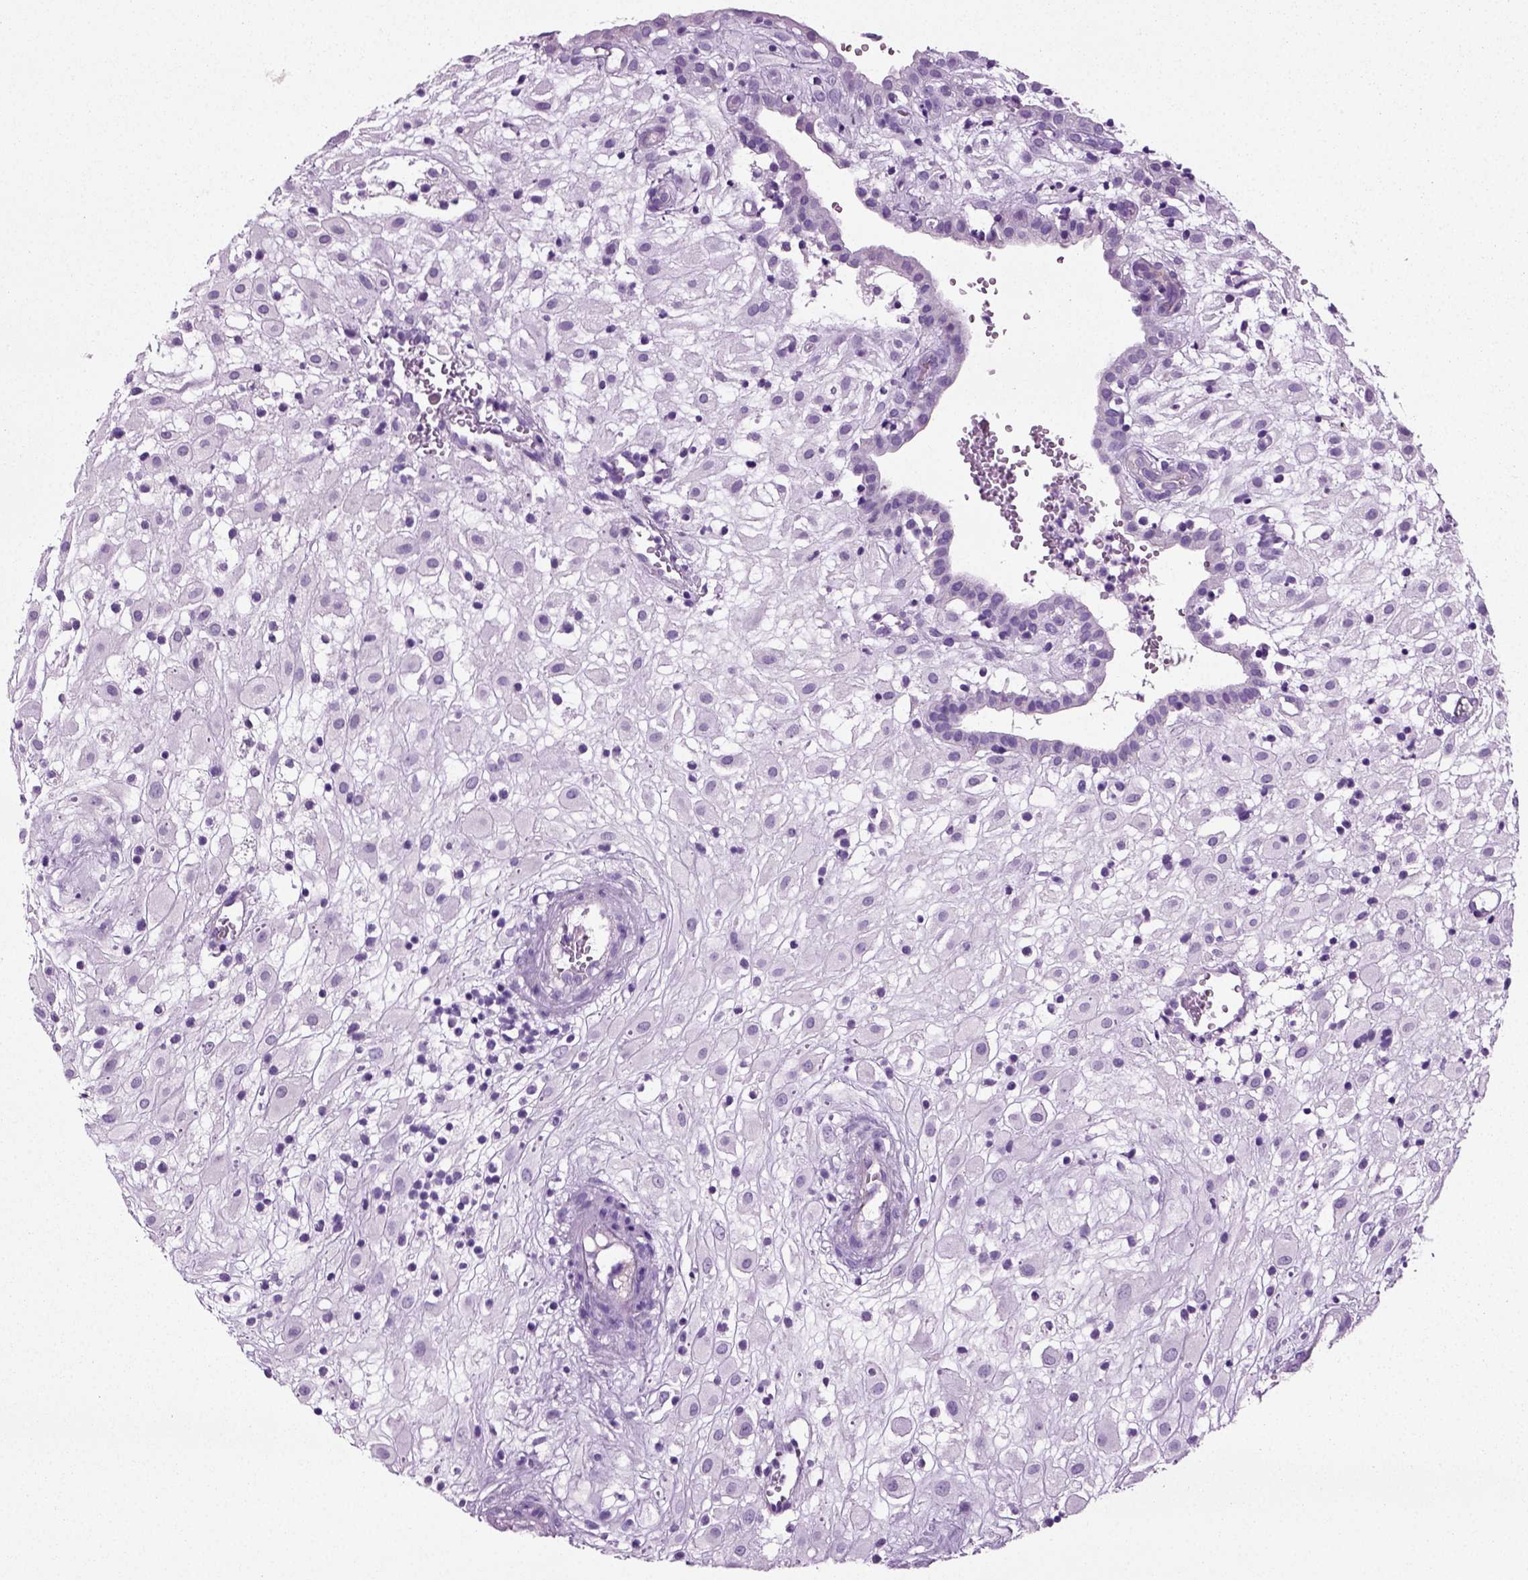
{"staining": {"intensity": "negative", "quantity": "none", "location": "none"}, "tissue": "placenta", "cell_type": "Decidual cells", "image_type": "normal", "snomed": [{"axis": "morphology", "description": "Normal tissue, NOS"}, {"axis": "topography", "description": "Placenta"}], "caption": "High power microscopy histopathology image of an IHC photomicrograph of unremarkable placenta, revealing no significant expression in decidual cells.", "gene": "CD109", "patient": {"sex": "female", "age": 24}}